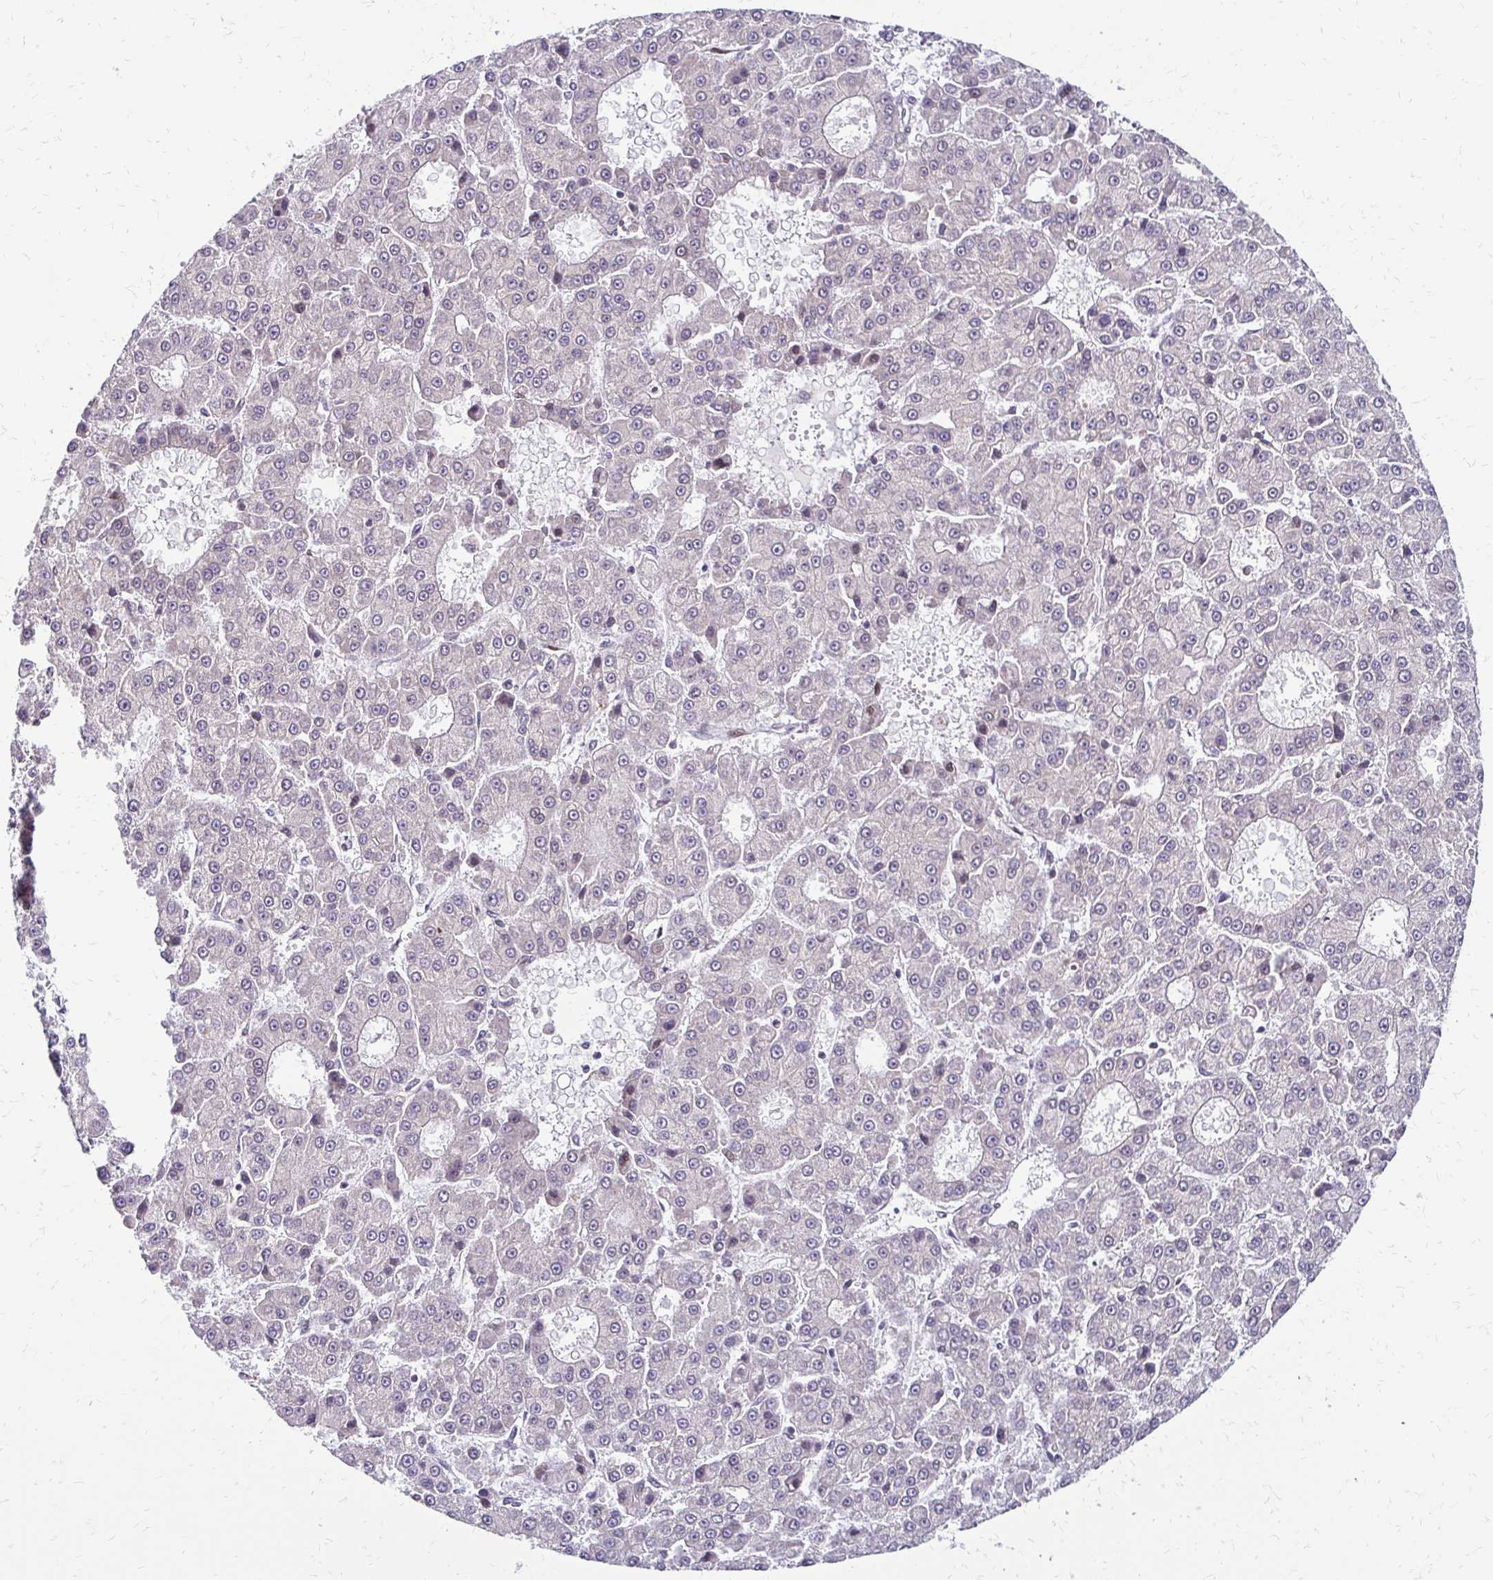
{"staining": {"intensity": "negative", "quantity": "none", "location": "none"}, "tissue": "liver cancer", "cell_type": "Tumor cells", "image_type": "cancer", "snomed": [{"axis": "morphology", "description": "Carcinoma, Hepatocellular, NOS"}, {"axis": "topography", "description": "Liver"}], "caption": "Immunohistochemical staining of human liver cancer exhibits no significant staining in tumor cells.", "gene": "TRIR", "patient": {"sex": "male", "age": 70}}